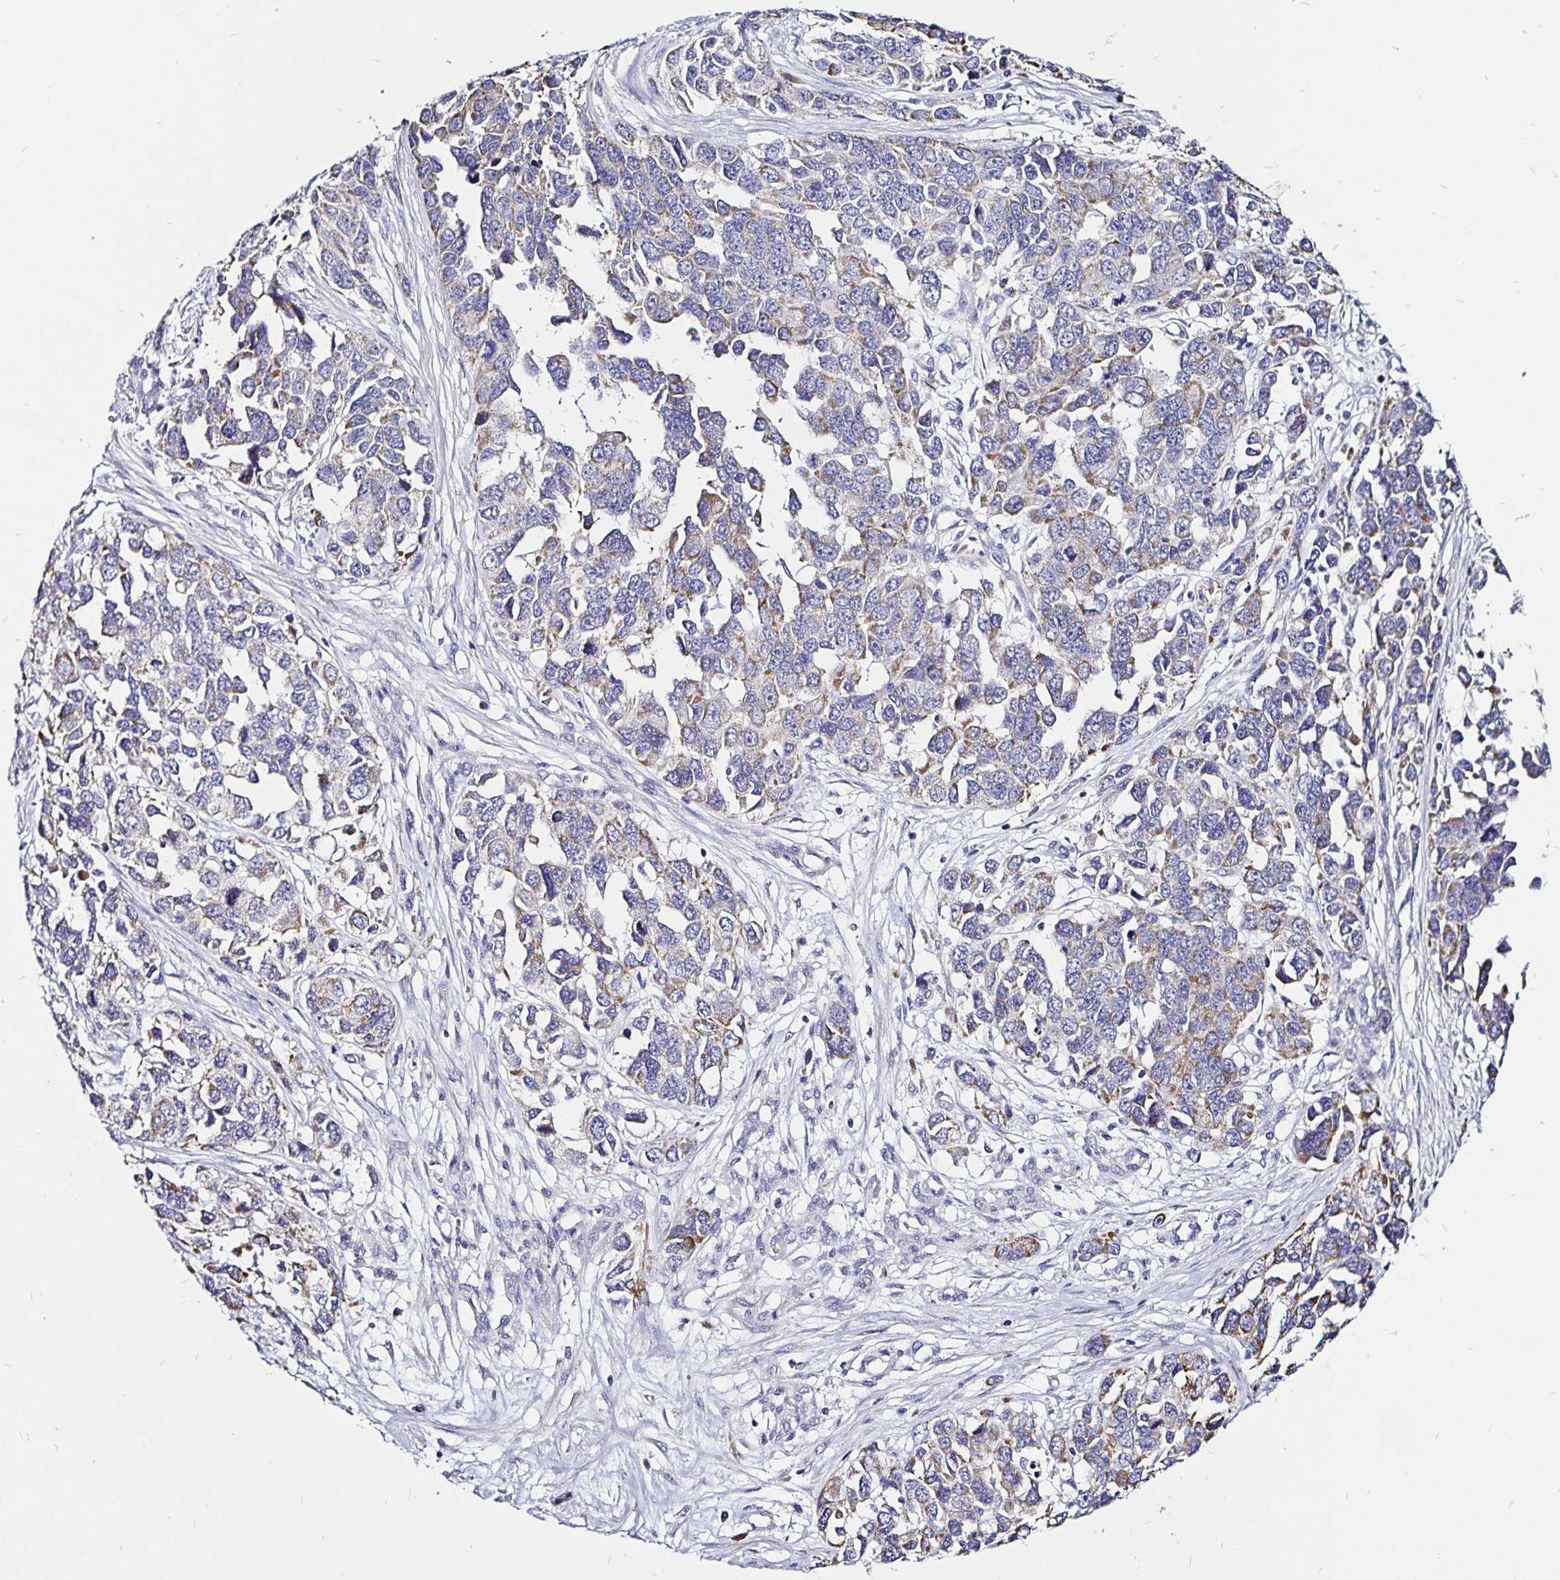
{"staining": {"intensity": "weak", "quantity": "<25%", "location": "cytoplasmic/membranous"}, "tissue": "ovarian cancer", "cell_type": "Tumor cells", "image_type": "cancer", "snomed": [{"axis": "morphology", "description": "Cystadenocarcinoma, serous, NOS"}, {"axis": "topography", "description": "Ovary"}], "caption": "High power microscopy photomicrograph of an immunohistochemistry micrograph of ovarian cancer, revealing no significant expression in tumor cells.", "gene": "PGAM2", "patient": {"sex": "female", "age": 76}}